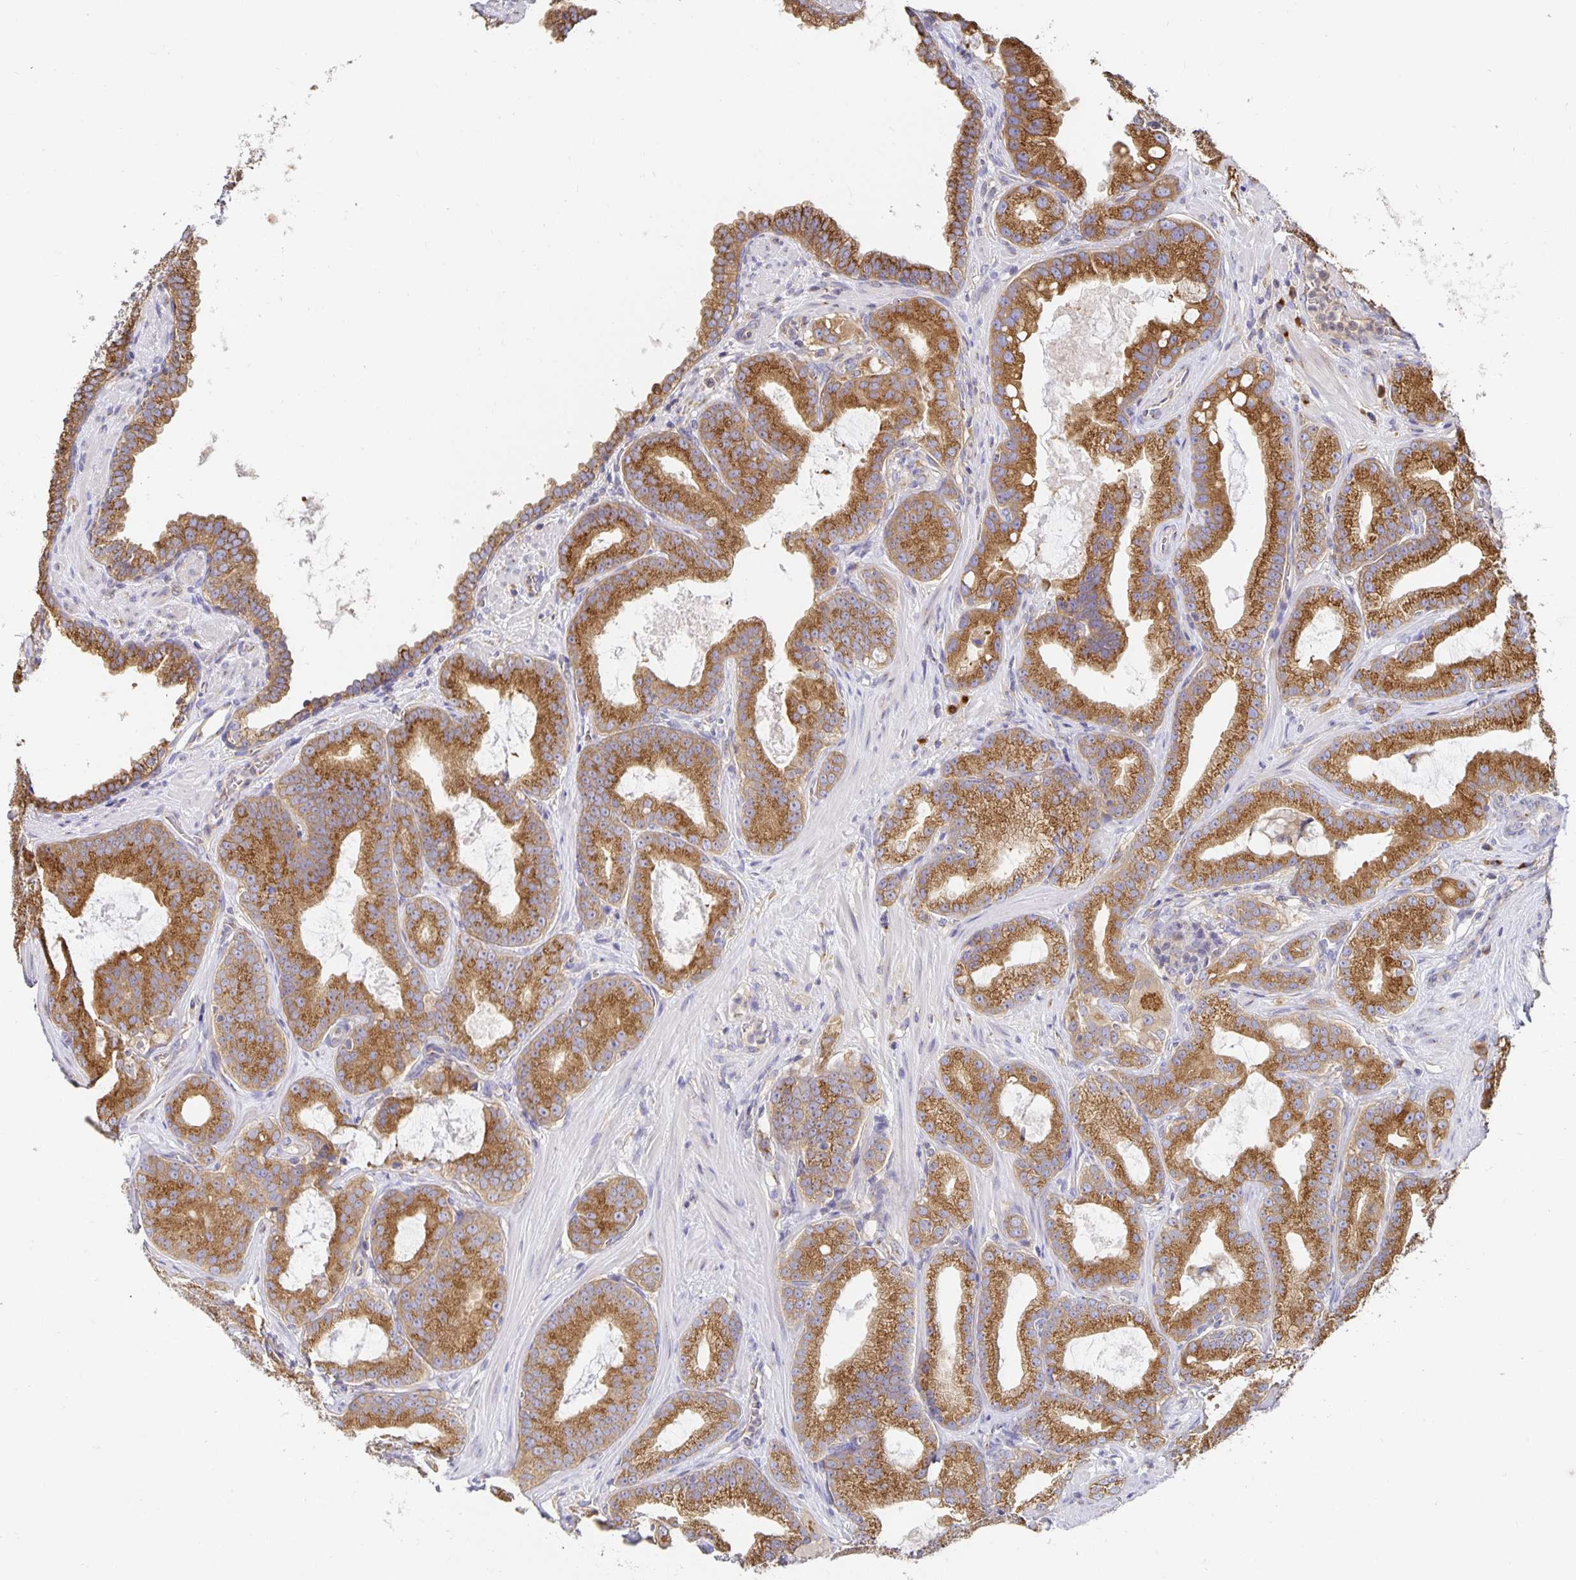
{"staining": {"intensity": "strong", "quantity": ">75%", "location": "cytoplasmic/membranous"}, "tissue": "prostate cancer", "cell_type": "Tumor cells", "image_type": "cancer", "snomed": [{"axis": "morphology", "description": "Adenocarcinoma, High grade"}, {"axis": "topography", "description": "Prostate"}], "caption": "Human prostate adenocarcinoma (high-grade) stained with a brown dye displays strong cytoplasmic/membranous positive staining in about >75% of tumor cells.", "gene": "USO1", "patient": {"sex": "male", "age": 65}}